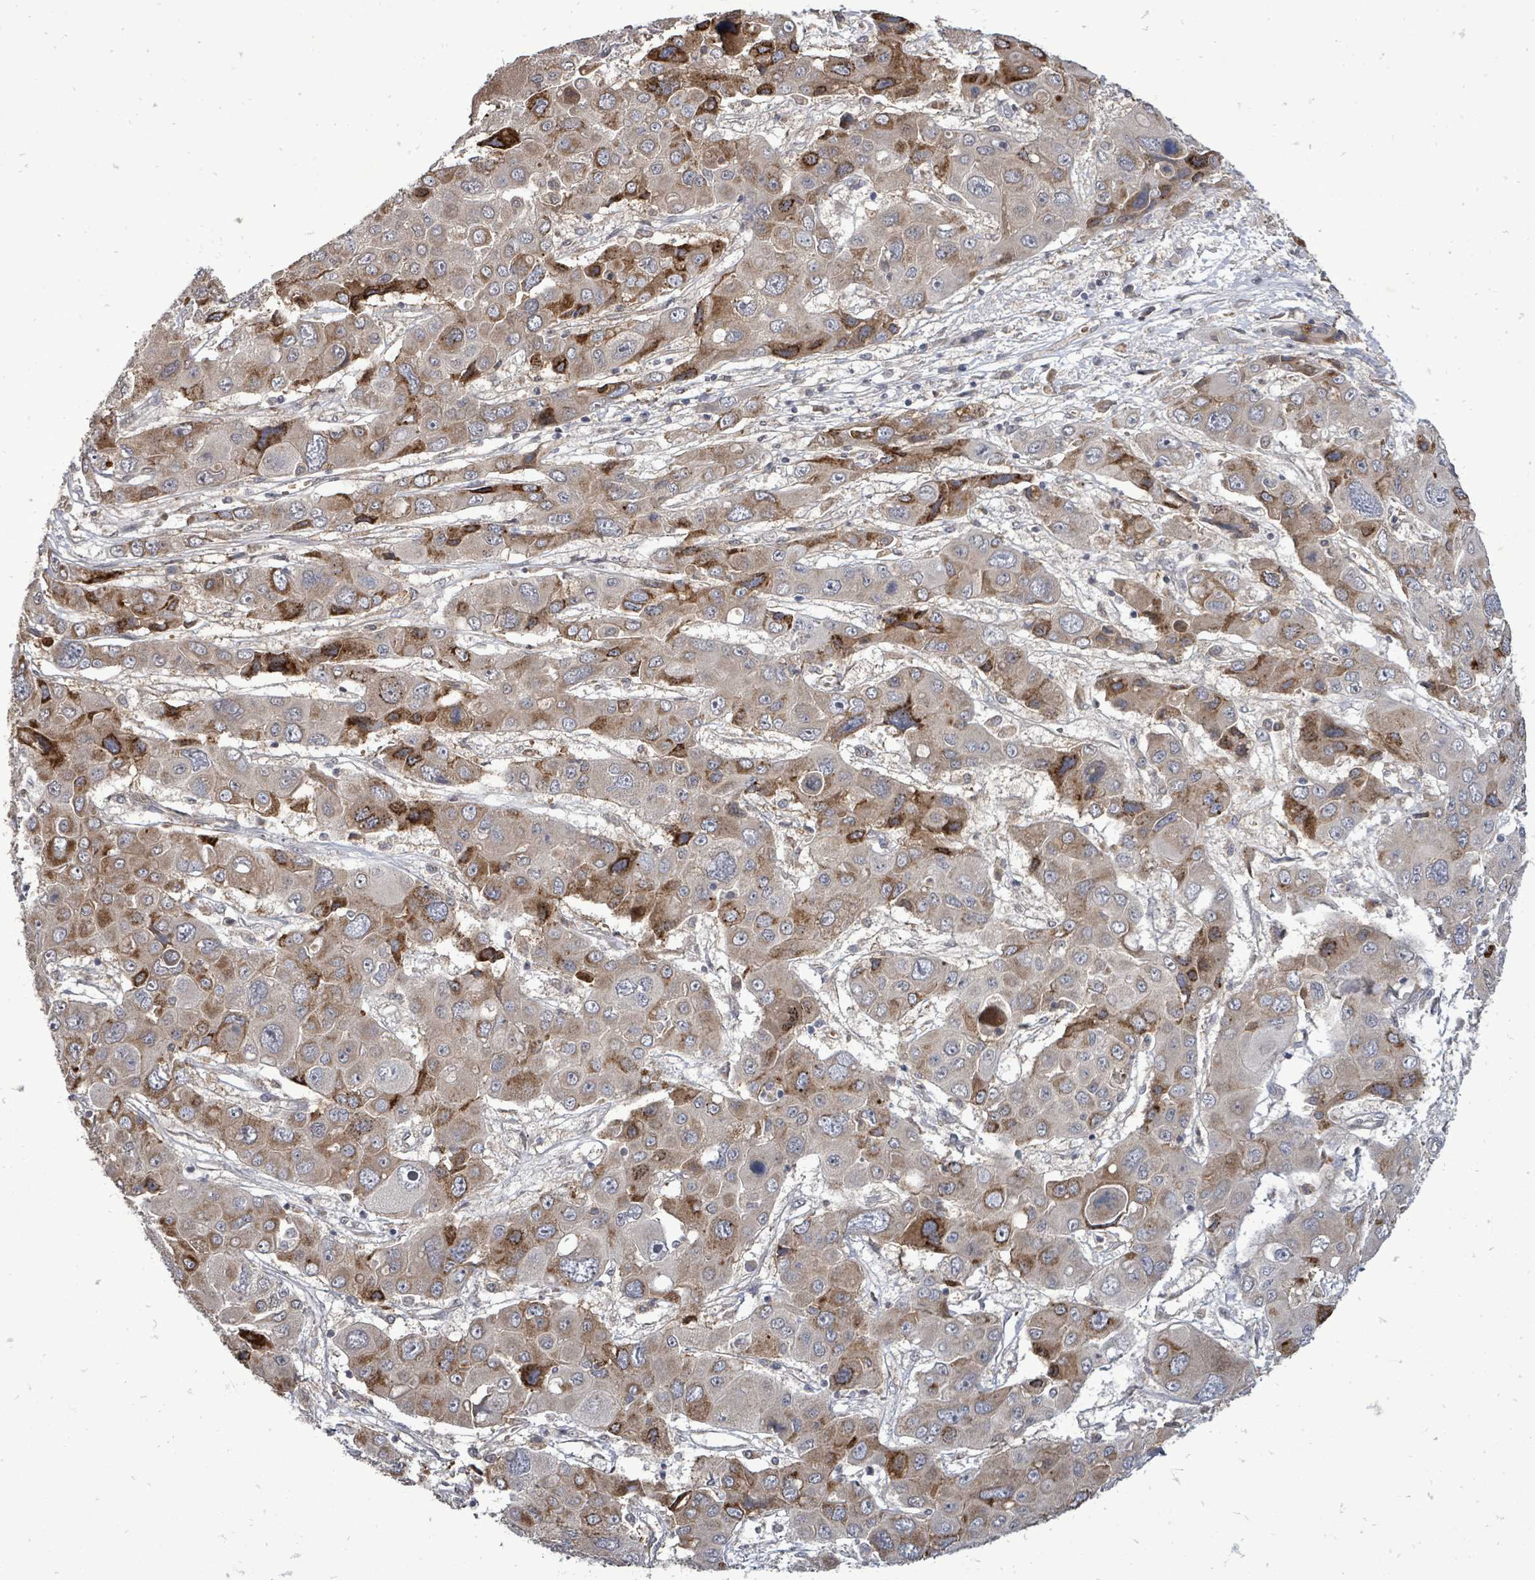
{"staining": {"intensity": "strong", "quantity": "<25%", "location": "cytoplasmic/membranous"}, "tissue": "liver cancer", "cell_type": "Tumor cells", "image_type": "cancer", "snomed": [{"axis": "morphology", "description": "Cholangiocarcinoma"}, {"axis": "topography", "description": "Liver"}], "caption": "Strong cytoplasmic/membranous protein positivity is seen in approximately <25% of tumor cells in liver cholangiocarcinoma.", "gene": "RALGAPB", "patient": {"sex": "male", "age": 67}}